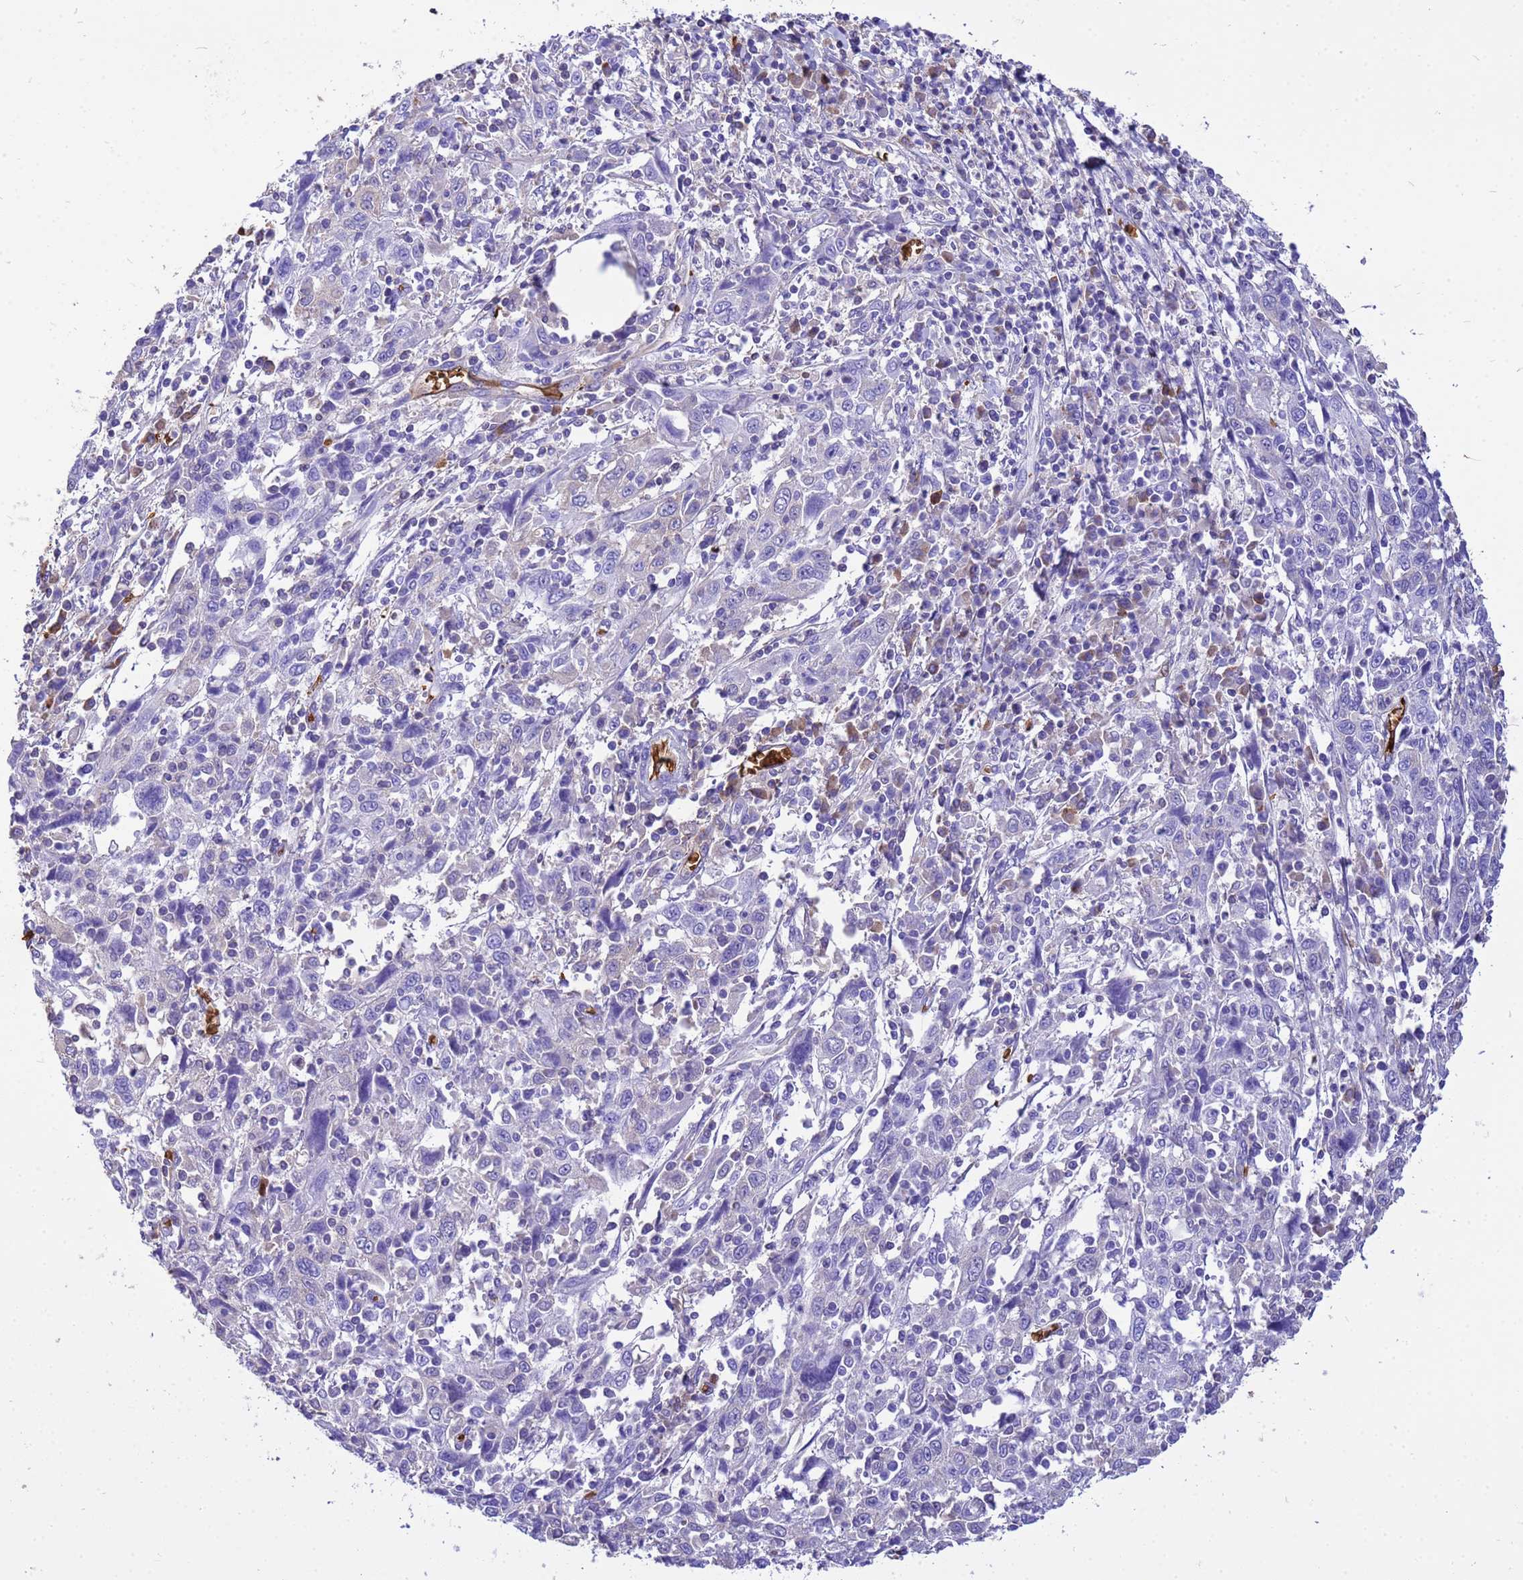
{"staining": {"intensity": "negative", "quantity": "none", "location": "none"}, "tissue": "cervical cancer", "cell_type": "Tumor cells", "image_type": "cancer", "snomed": [{"axis": "morphology", "description": "Squamous cell carcinoma, NOS"}, {"axis": "topography", "description": "Cervix"}], "caption": "Immunohistochemistry (IHC) image of squamous cell carcinoma (cervical) stained for a protein (brown), which displays no staining in tumor cells. Brightfield microscopy of immunohistochemistry stained with DAB (3,3'-diaminobenzidine) (brown) and hematoxylin (blue), captured at high magnification.", "gene": "HBA2", "patient": {"sex": "female", "age": 46}}